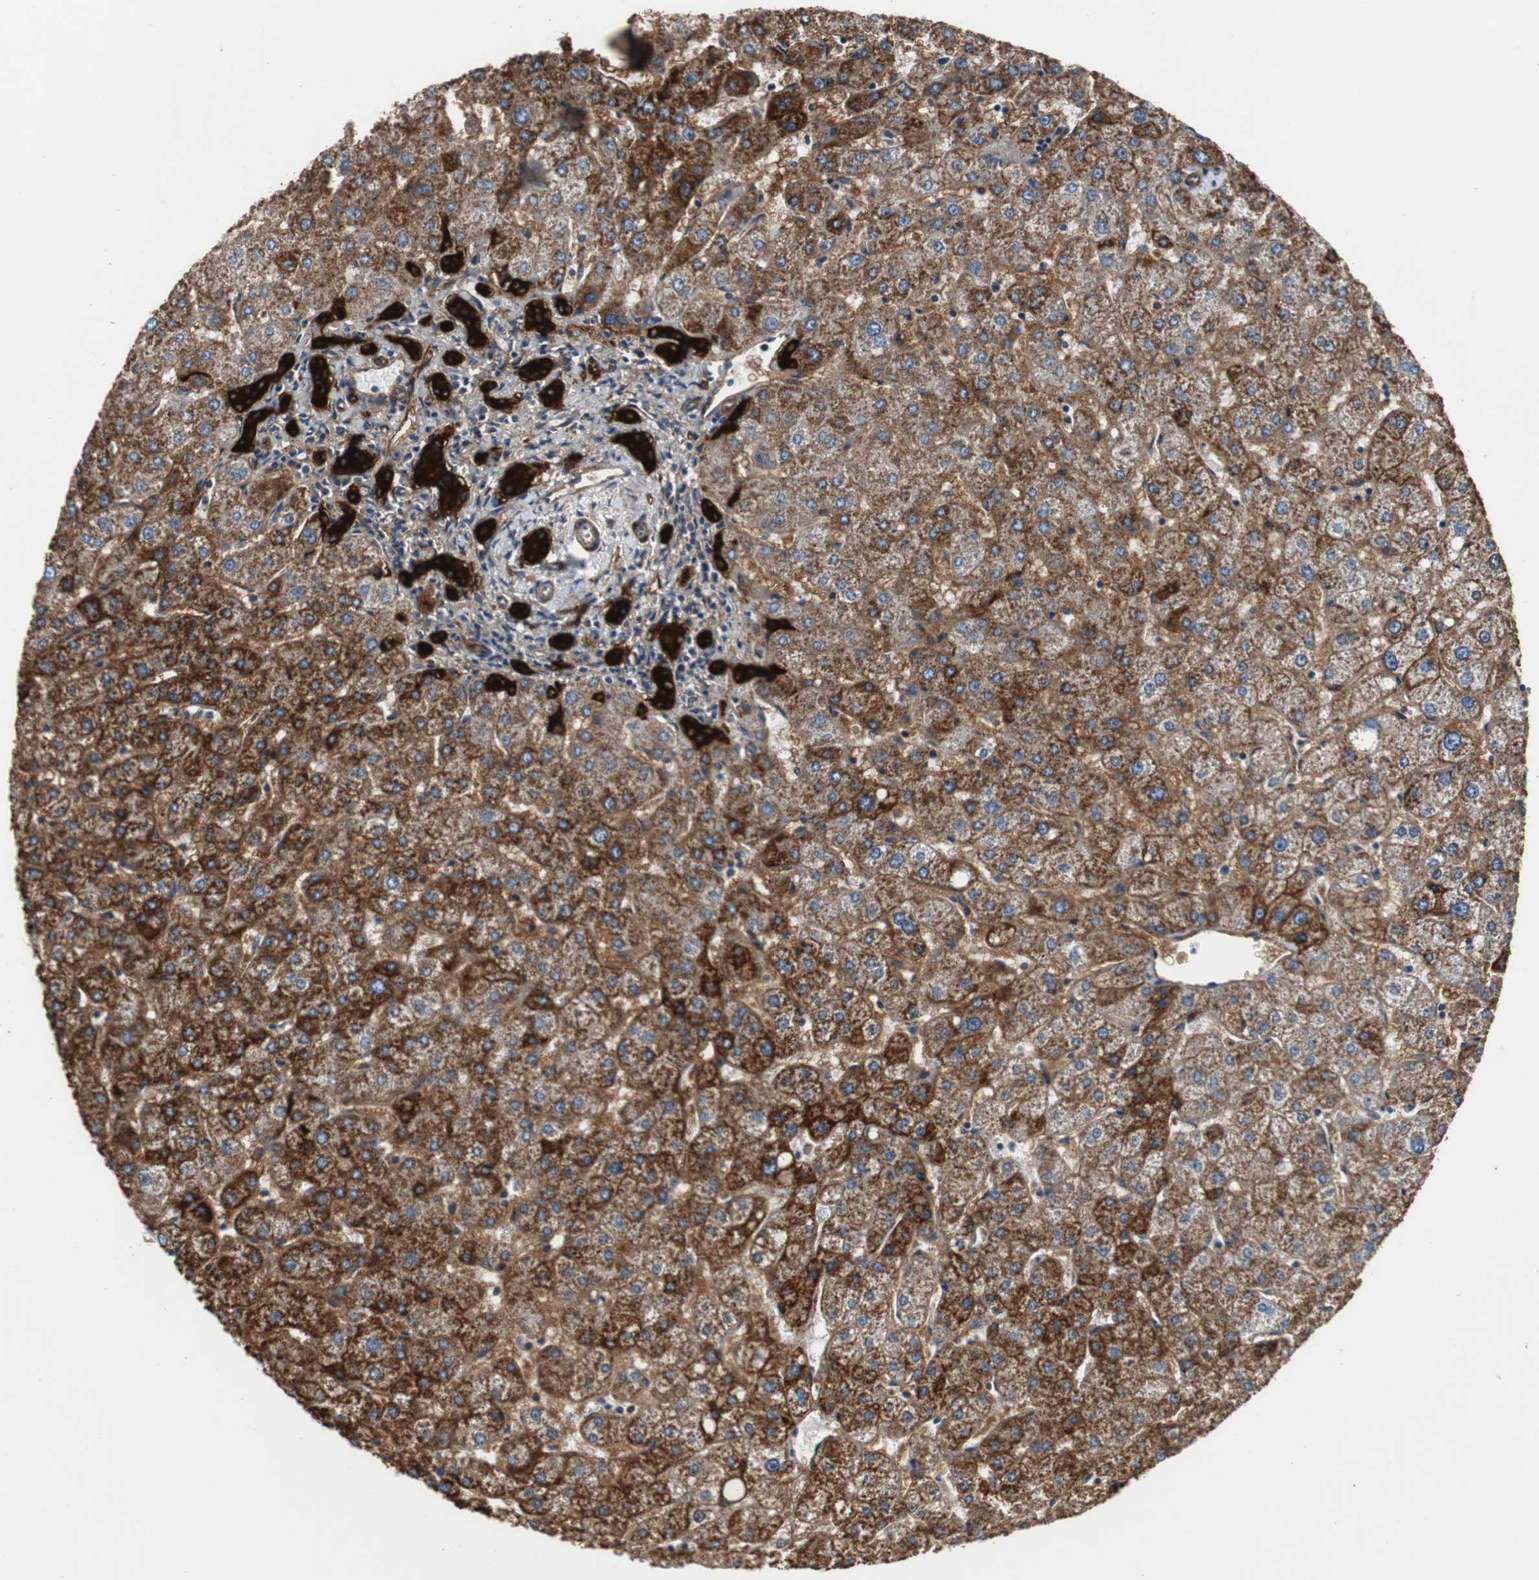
{"staining": {"intensity": "strong", "quantity": ">75%", "location": "cytoplasmic/membranous"}, "tissue": "liver", "cell_type": "Cholangiocytes", "image_type": "normal", "snomed": [{"axis": "morphology", "description": "Normal tissue, NOS"}, {"axis": "topography", "description": "Liver"}], "caption": "A high-resolution image shows immunohistochemistry staining of benign liver, which displays strong cytoplasmic/membranous expression in approximately >75% of cholangiocytes. The staining is performed using DAB brown chromogen to label protein expression. The nuclei are counter-stained blue using hematoxylin.", "gene": "ANXA4", "patient": {"sex": "male", "age": 67}}